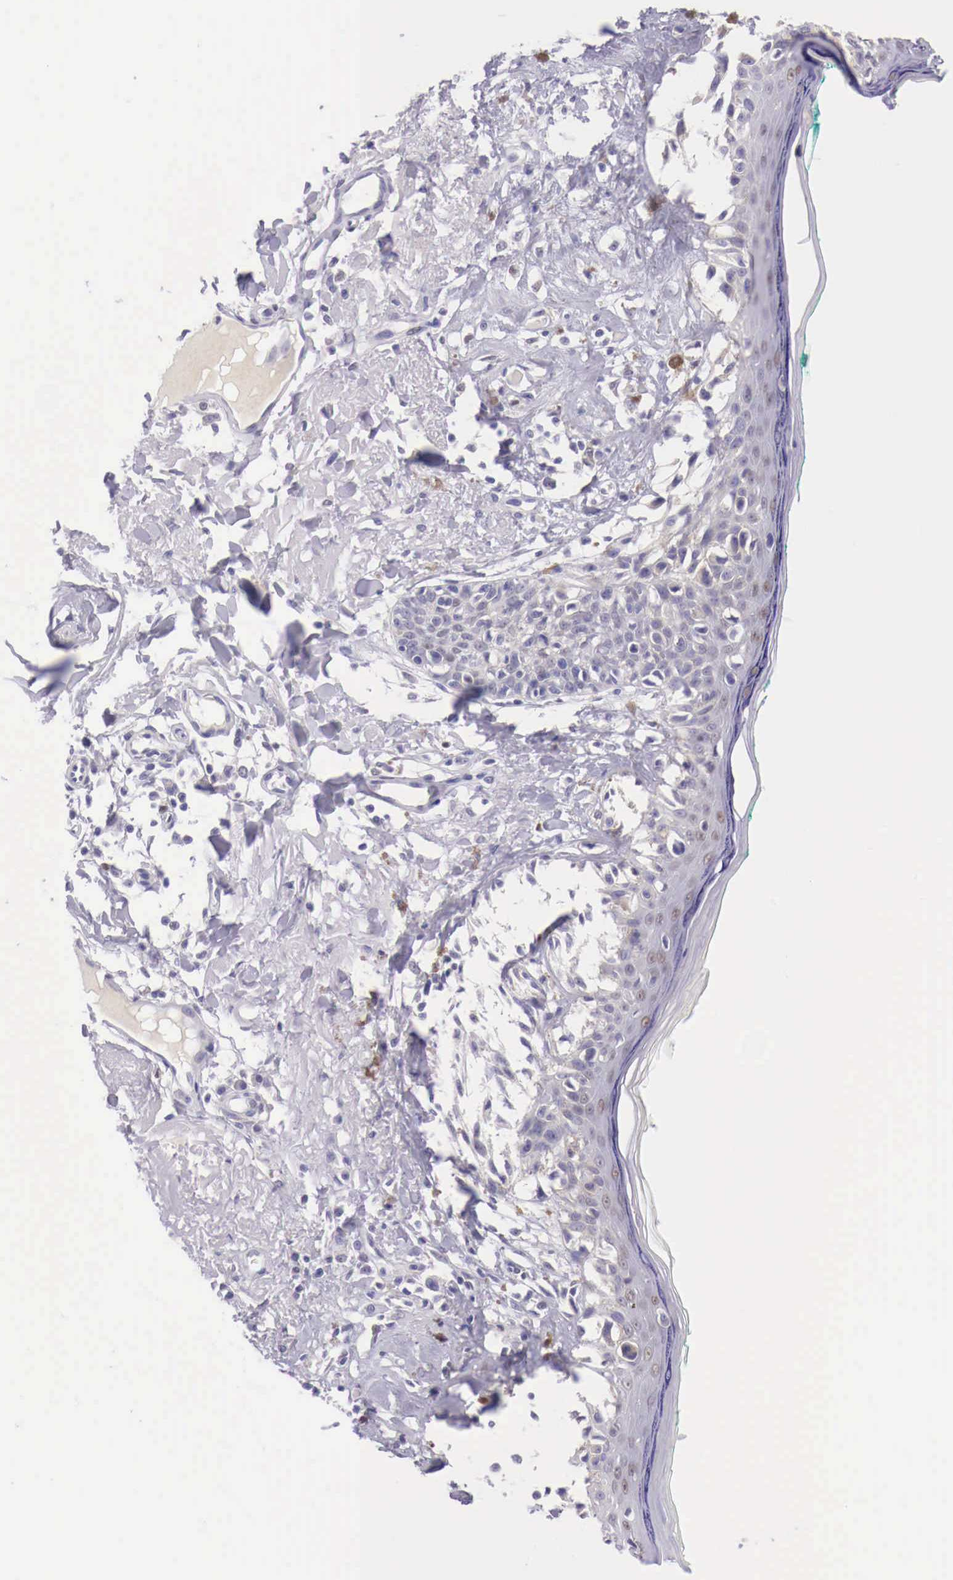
{"staining": {"intensity": "negative", "quantity": "none", "location": "none"}, "tissue": "melanoma", "cell_type": "Tumor cells", "image_type": "cancer", "snomed": [{"axis": "morphology", "description": "Malignant melanoma, NOS"}, {"axis": "topography", "description": "Skin"}], "caption": "This is an IHC image of human malignant melanoma. There is no positivity in tumor cells.", "gene": "BCL6", "patient": {"sex": "male", "age": 80}}